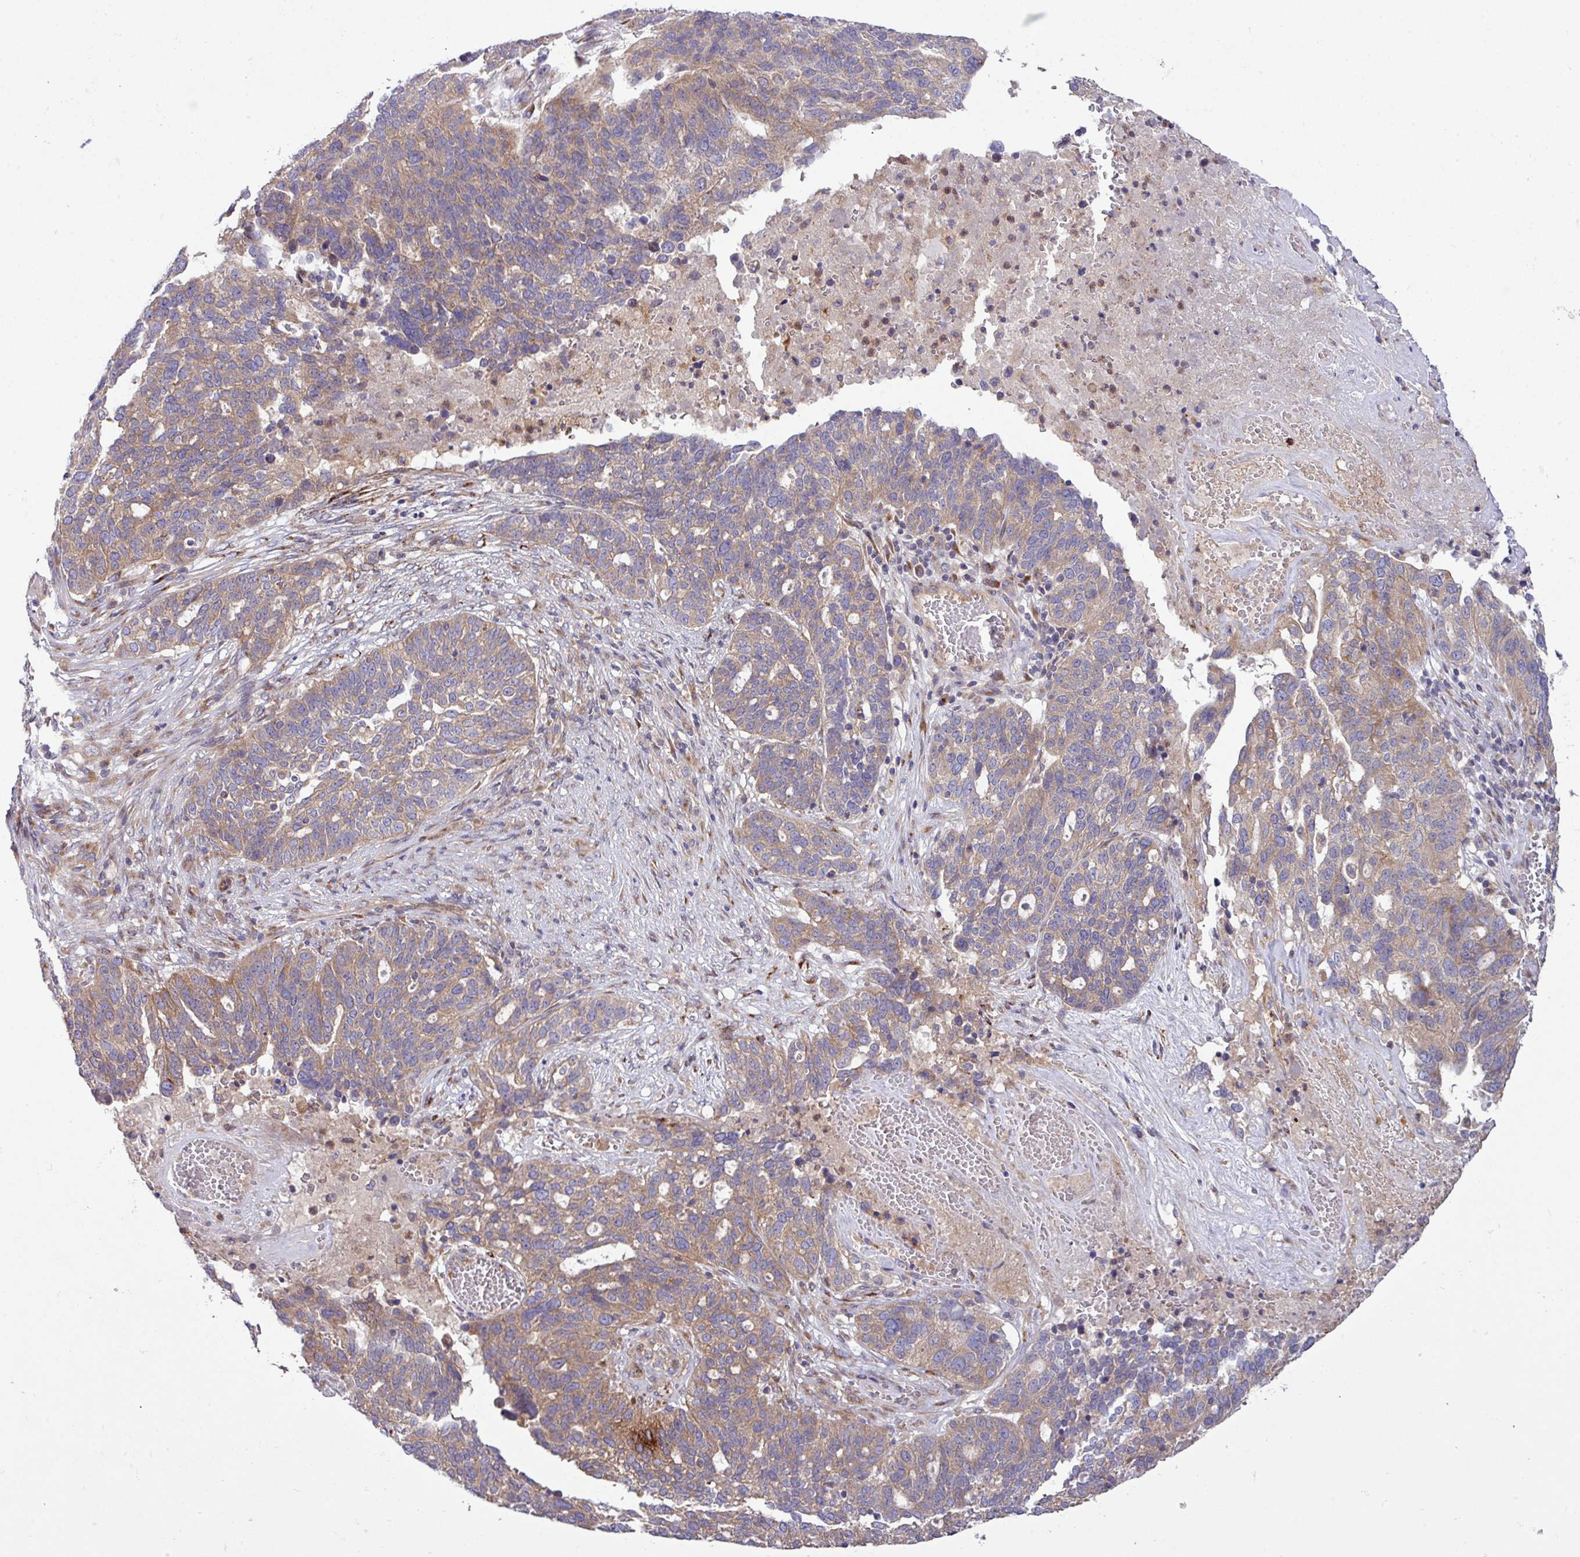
{"staining": {"intensity": "moderate", "quantity": "25%-75%", "location": "cytoplasmic/membranous"}, "tissue": "ovarian cancer", "cell_type": "Tumor cells", "image_type": "cancer", "snomed": [{"axis": "morphology", "description": "Cystadenocarcinoma, serous, NOS"}, {"axis": "topography", "description": "Ovary"}], "caption": "Immunohistochemistry histopathology image of neoplastic tissue: human ovarian cancer stained using immunohistochemistry demonstrates medium levels of moderate protein expression localized specifically in the cytoplasmic/membranous of tumor cells, appearing as a cytoplasmic/membranous brown color.", "gene": "RAB19", "patient": {"sex": "female", "age": 59}}